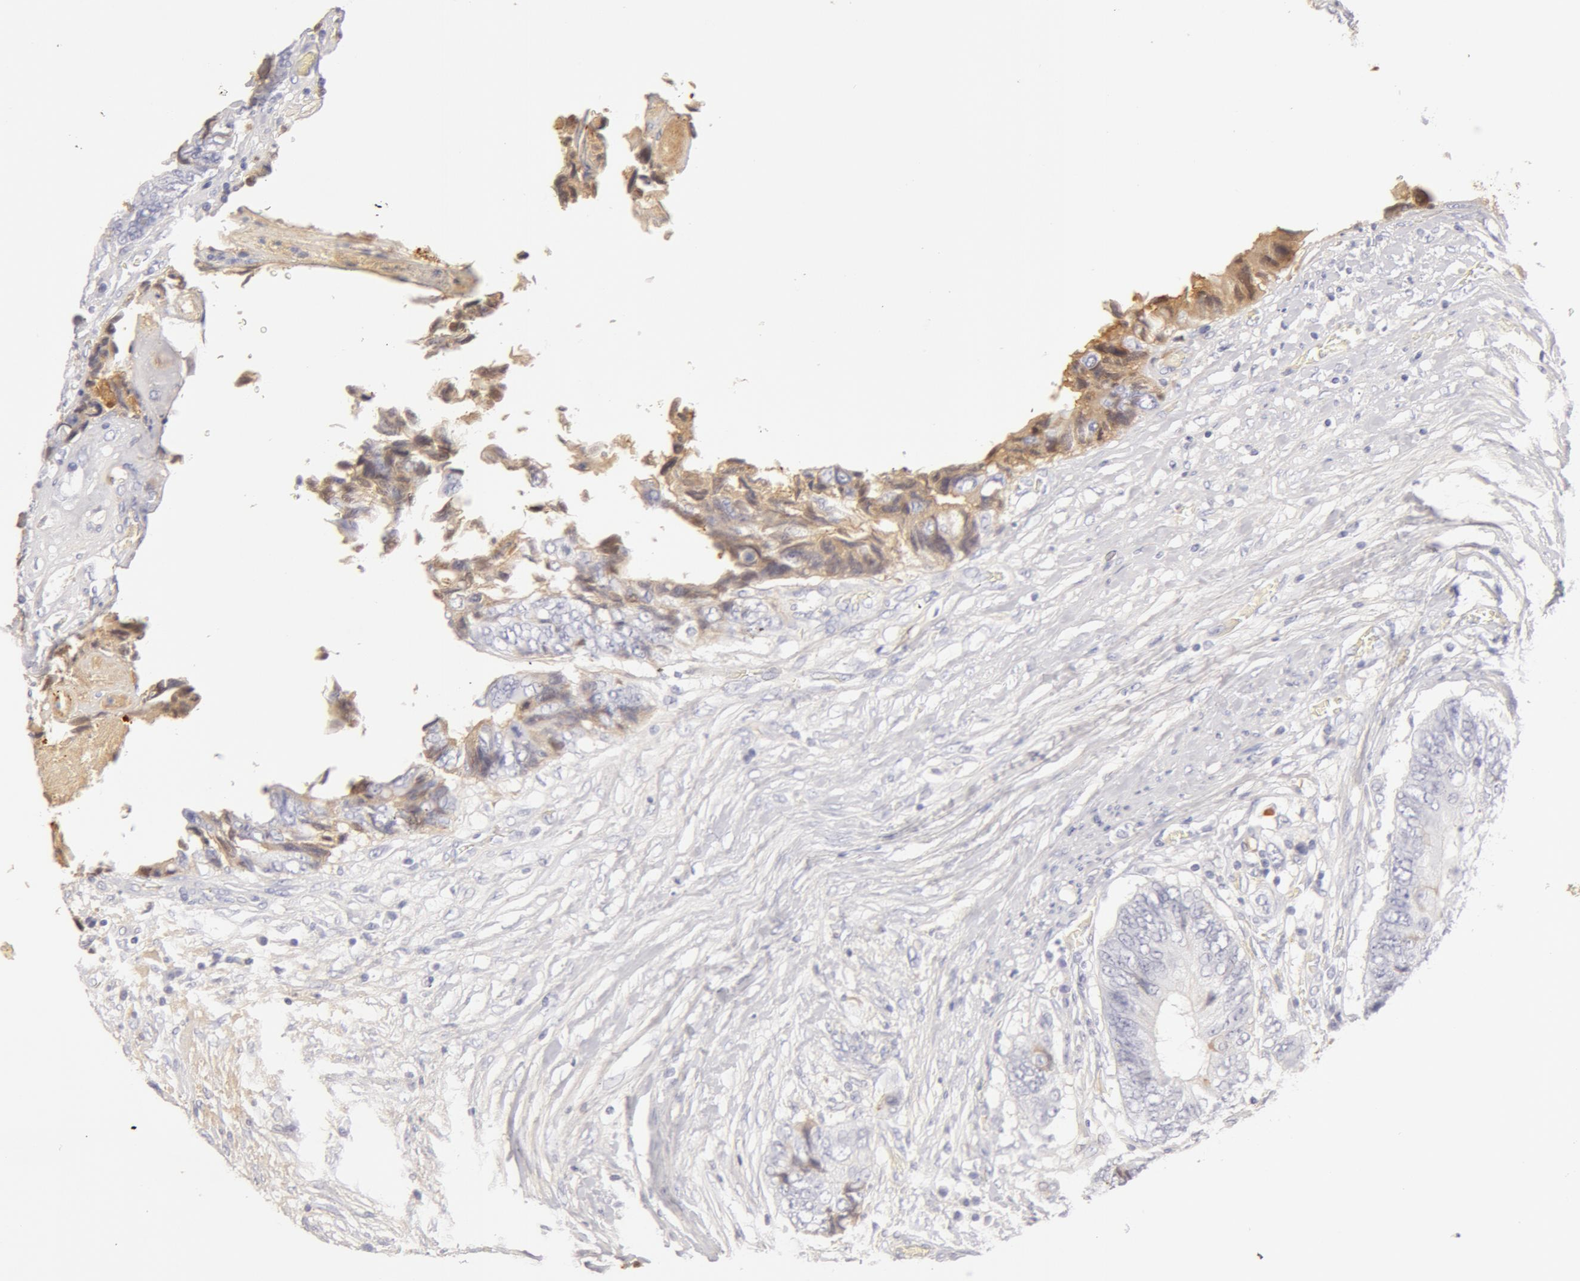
{"staining": {"intensity": "negative", "quantity": "none", "location": "none"}, "tissue": "colorectal cancer", "cell_type": "Tumor cells", "image_type": "cancer", "snomed": [{"axis": "morphology", "description": "Adenocarcinoma, NOS"}, {"axis": "topography", "description": "Rectum"}], "caption": "This is an immunohistochemistry histopathology image of human colorectal cancer (adenocarcinoma). There is no expression in tumor cells.", "gene": "AHSG", "patient": {"sex": "female", "age": 82}}